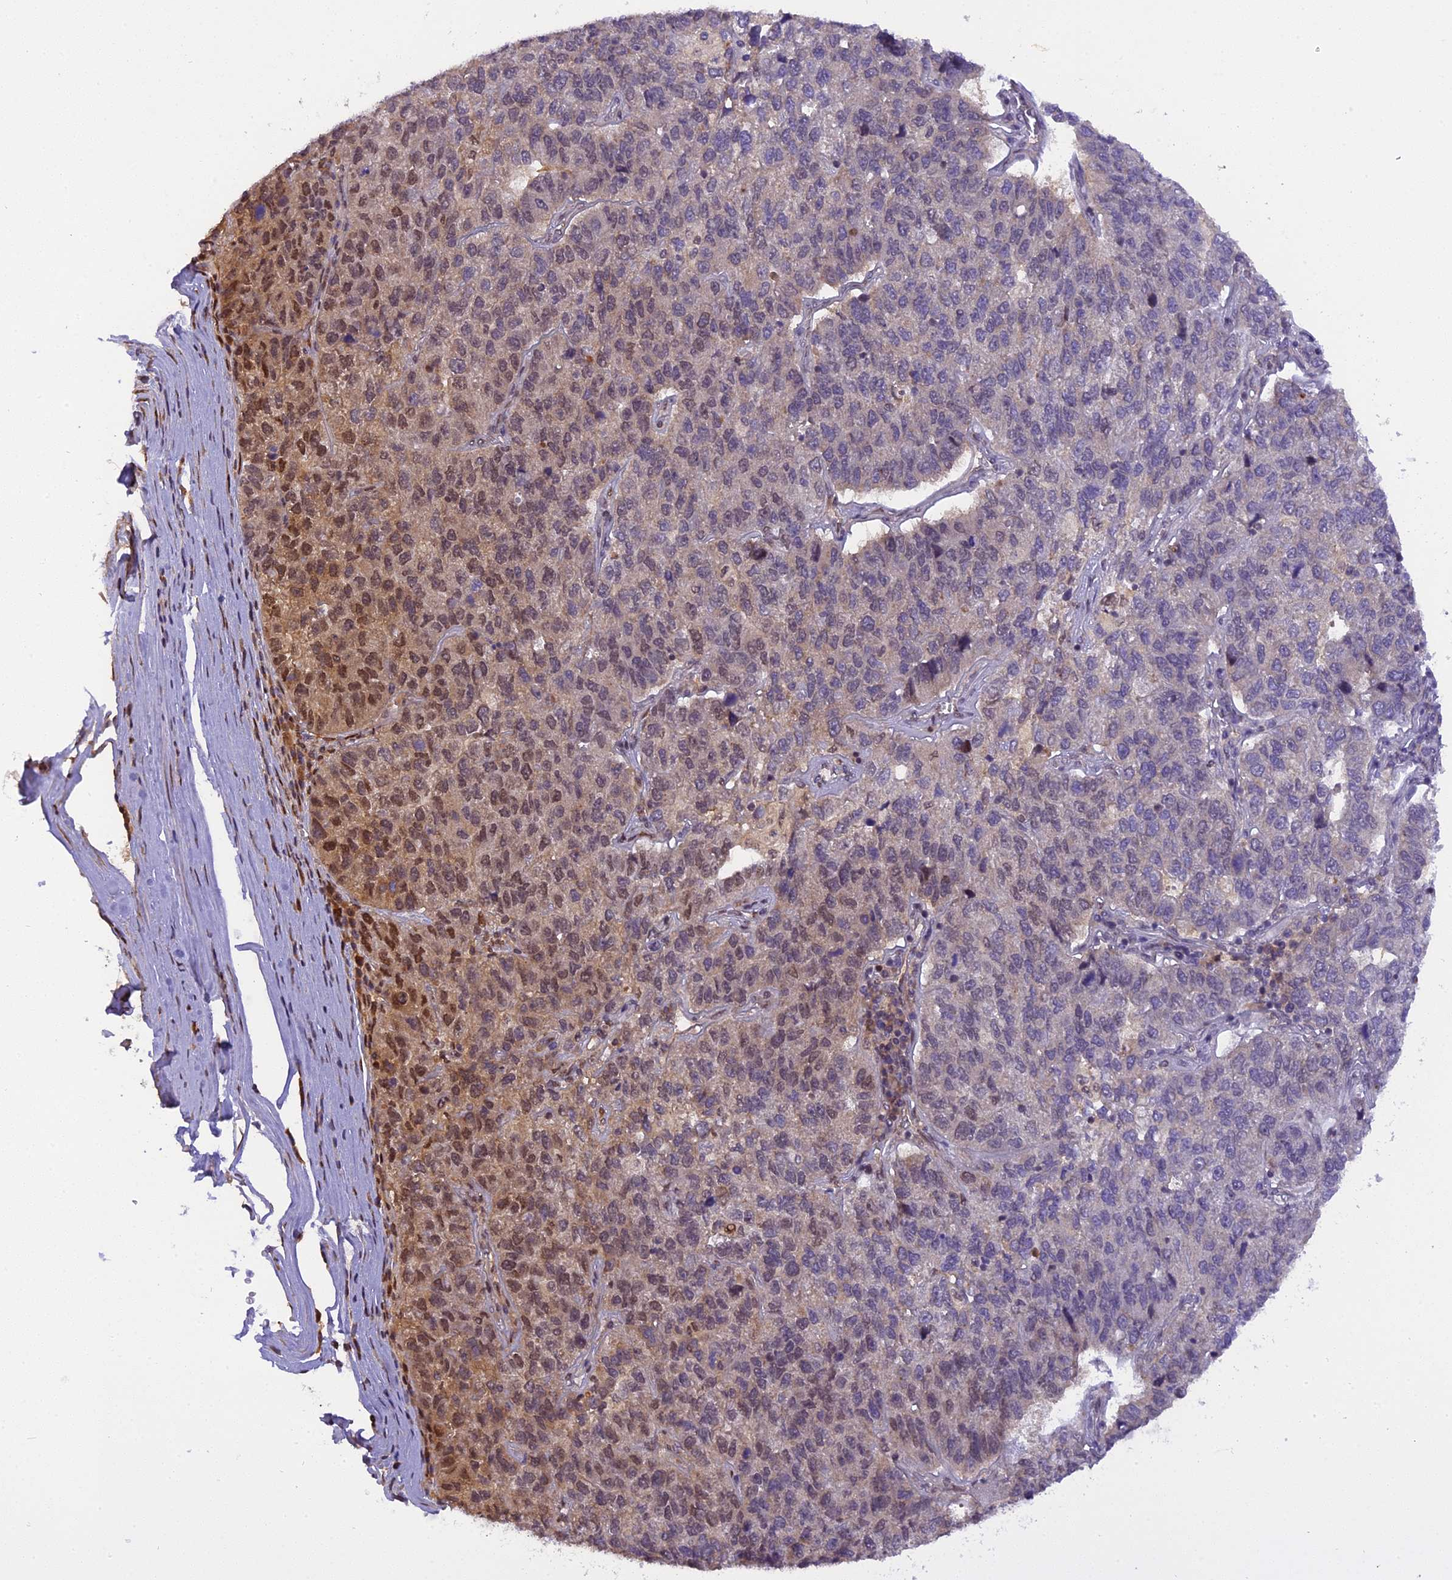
{"staining": {"intensity": "moderate", "quantity": "<25%", "location": "nuclear"}, "tissue": "pancreatic cancer", "cell_type": "Tumor cells", "image_type": "cancer", "snomed": [{"axis": "morphology", "description": "Adenocarcinoma, NOS"}, {"axis": "topography", "description": "Pancreas"}], "caption": "Moderate nuclear protein staining is identified in about <25% of tumor cells in pancreatic adenocarcinoma.", "gene": "RABGGTA", "patient": {"sex": "female", "age": 61}}